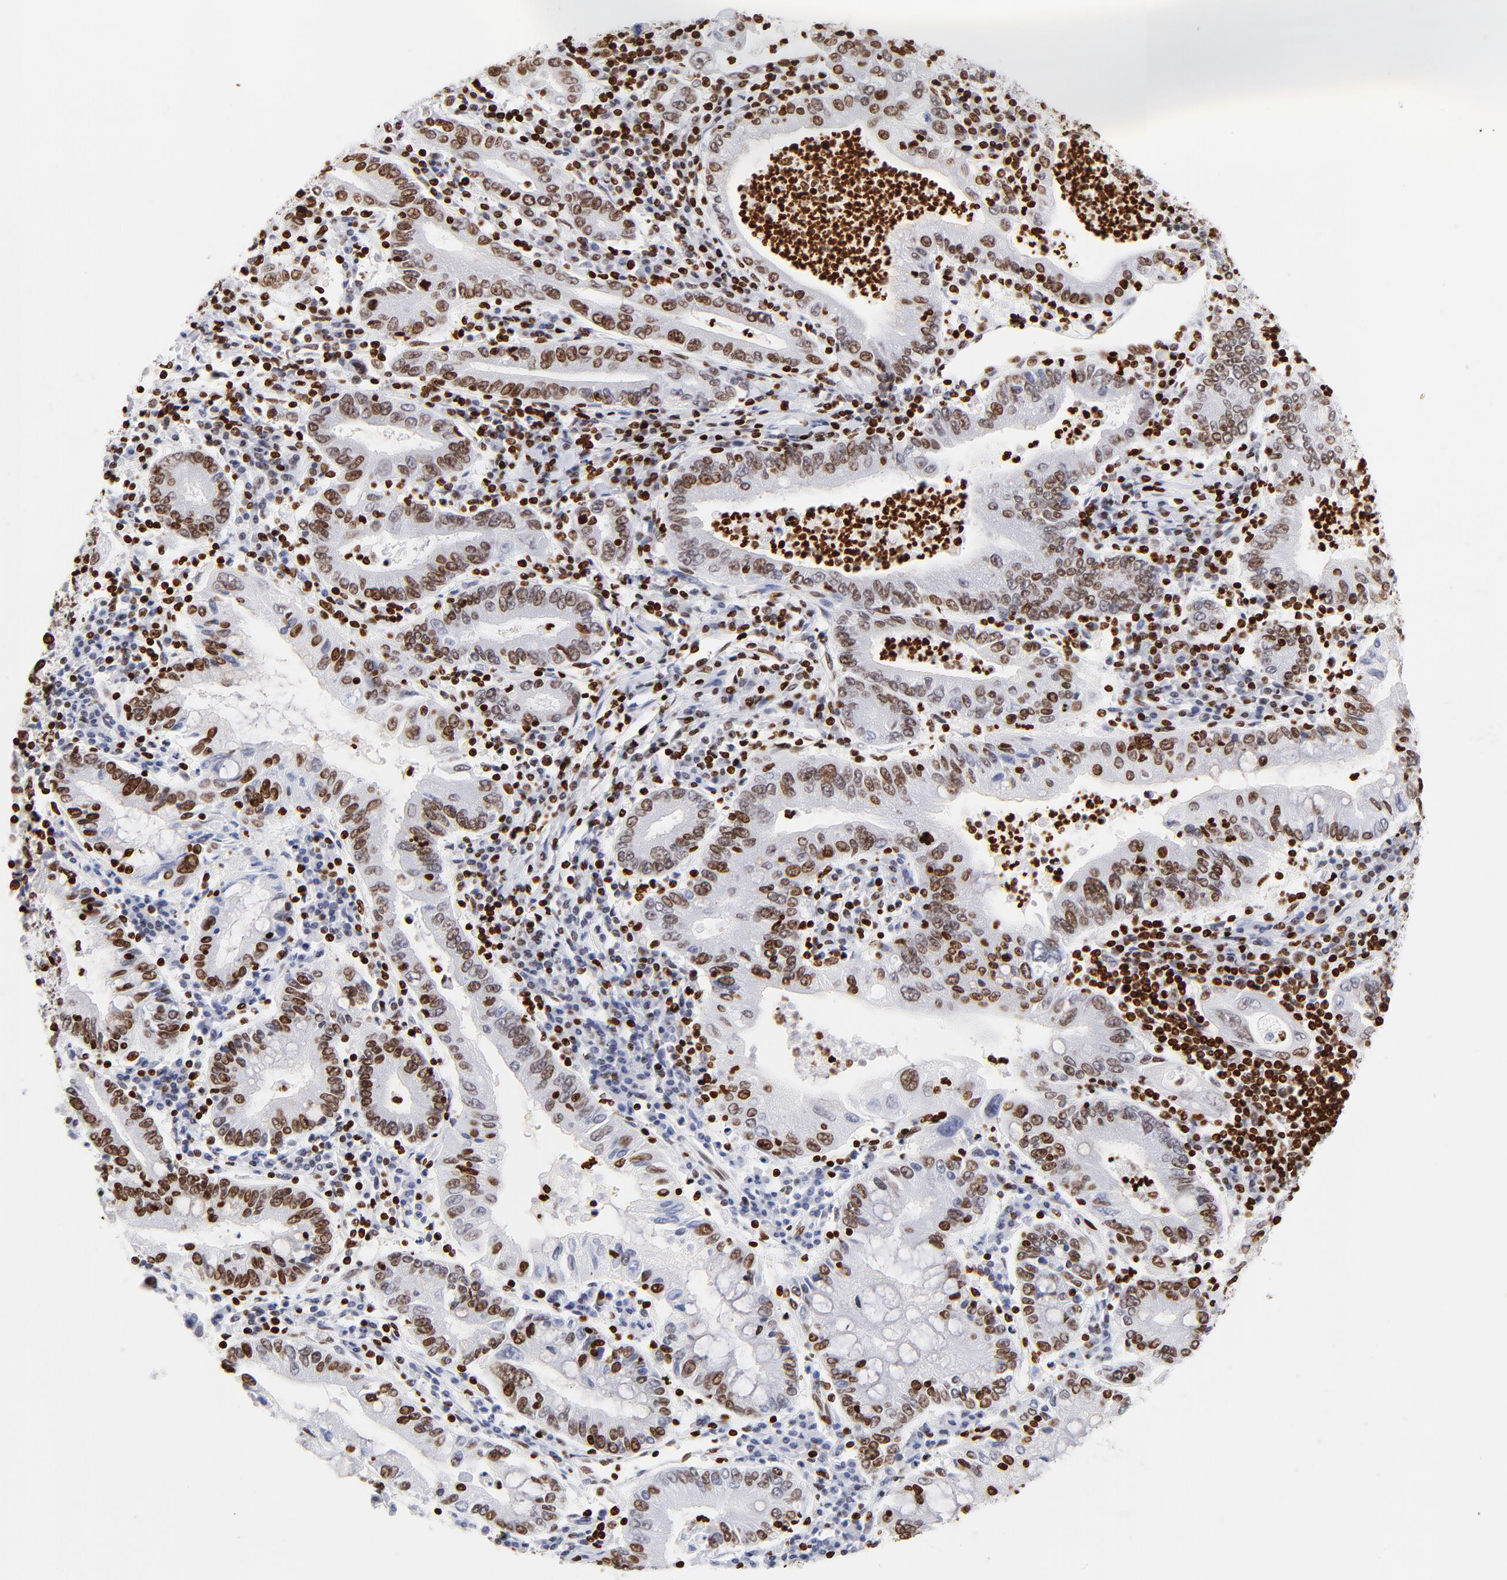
{"staining": {"intensity": "moderate", "quantity": ">75%", "location": "nuclear"}, "tissue": "stomach cancer", "cell_type": "Tumor cells", "image_type": "cancer", "snomed": [{"axis": "morphology", "description": "Normal tissue, NOS"}, {"axis": "morphology", "description": "Adenocarcinoma, NOS"}, {"axis": "topography", "description": "Esophagus"}, {"axis": "topography", "description": "Stomach, upper"}, {"axis": "topography", "description": "Peripheral nerve tissue"}], "caption": "Stomach adenocarcinoma tissue displays moderate nuclear expression in about >75% of tumor cells, visualized by immunohistochemistry.", "gene": "FBH1", "patient": {"sex": "male", "age": 62}}